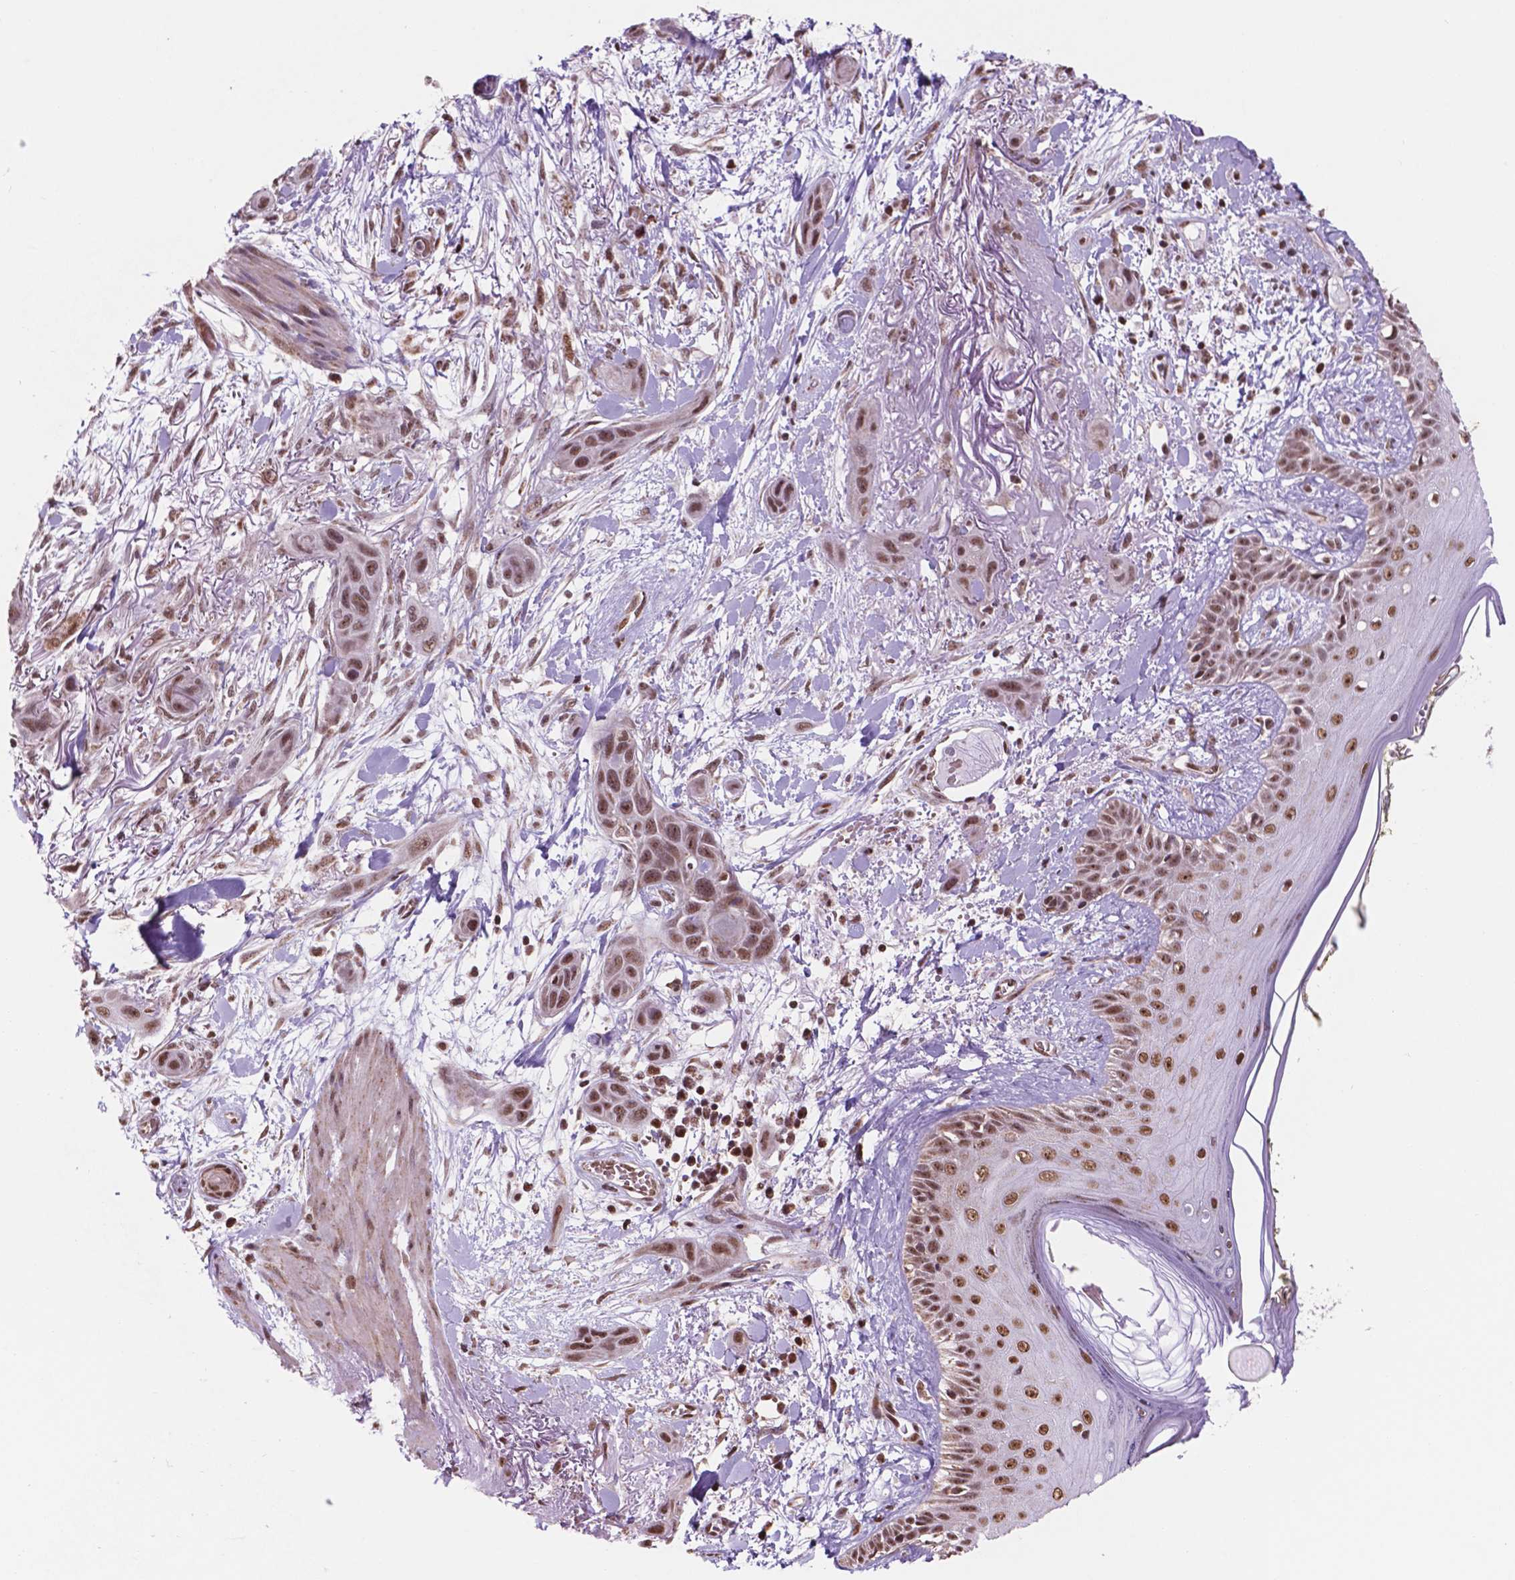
{"staining": {"intensity": "moderate", "quantity": ">75%", "location": "nuclear"}, "tissue": "skin cancer", "cell_type": "Tumor cells", "image_type": "cancer", "snomed": [{"axis": "morphology", "description": "Squamous cell carcinoma, NOS"}, {"axis": "topography", "description": "Skin"}], "caption": "This image displays skin cancer stained with immunohistochemistry to label a protein in brown. The nuclear of tumor cells show moderate positivity for the protein. Nuclei are counter-stained blue.", "gene": "NDUFA10", "patient": {"sex": "male", "age": 79}}